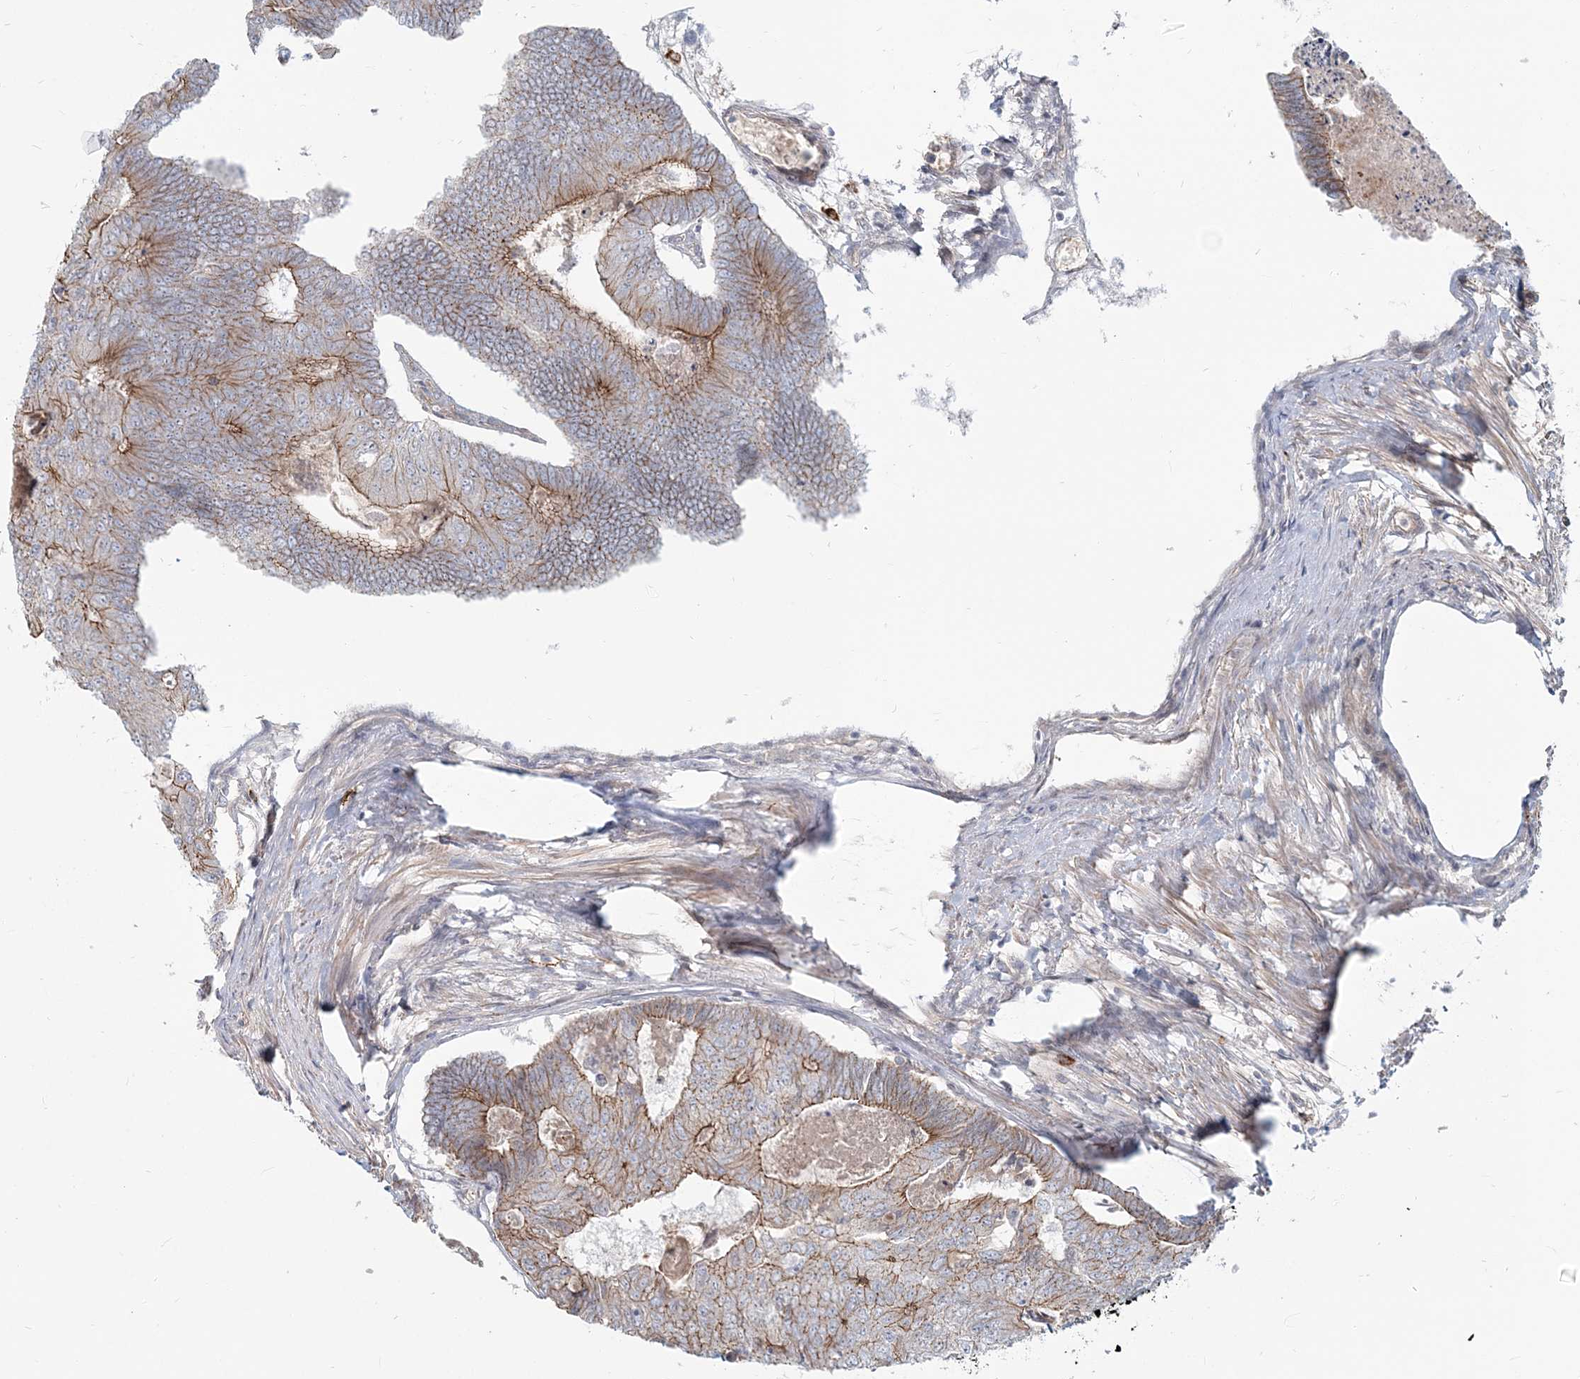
{"staining": {"intensity": "moderate", "quantity": "25%-75%", "location": "cytoplasmic/membranous"}, "tissue": "colorectal cancer", "cell_type": "Tumor cells", "image_type": "cancer", "snomed": [{"axis": "morphology", "description": "Adenocarcinoma, NOS"}, {"axis": "topography", "description": "Colon"}], "caption": "Immunohistochemistry (IHC) histopathology image of colorectal cancer stained for a protein (brown), which shows medium levels of moderate cytoplasmic/membranous positivity in approximately 25%-75% of tumor cells.", "gene": "SH3PXD2A", "patient": {"sex": "female", "age": 67}}